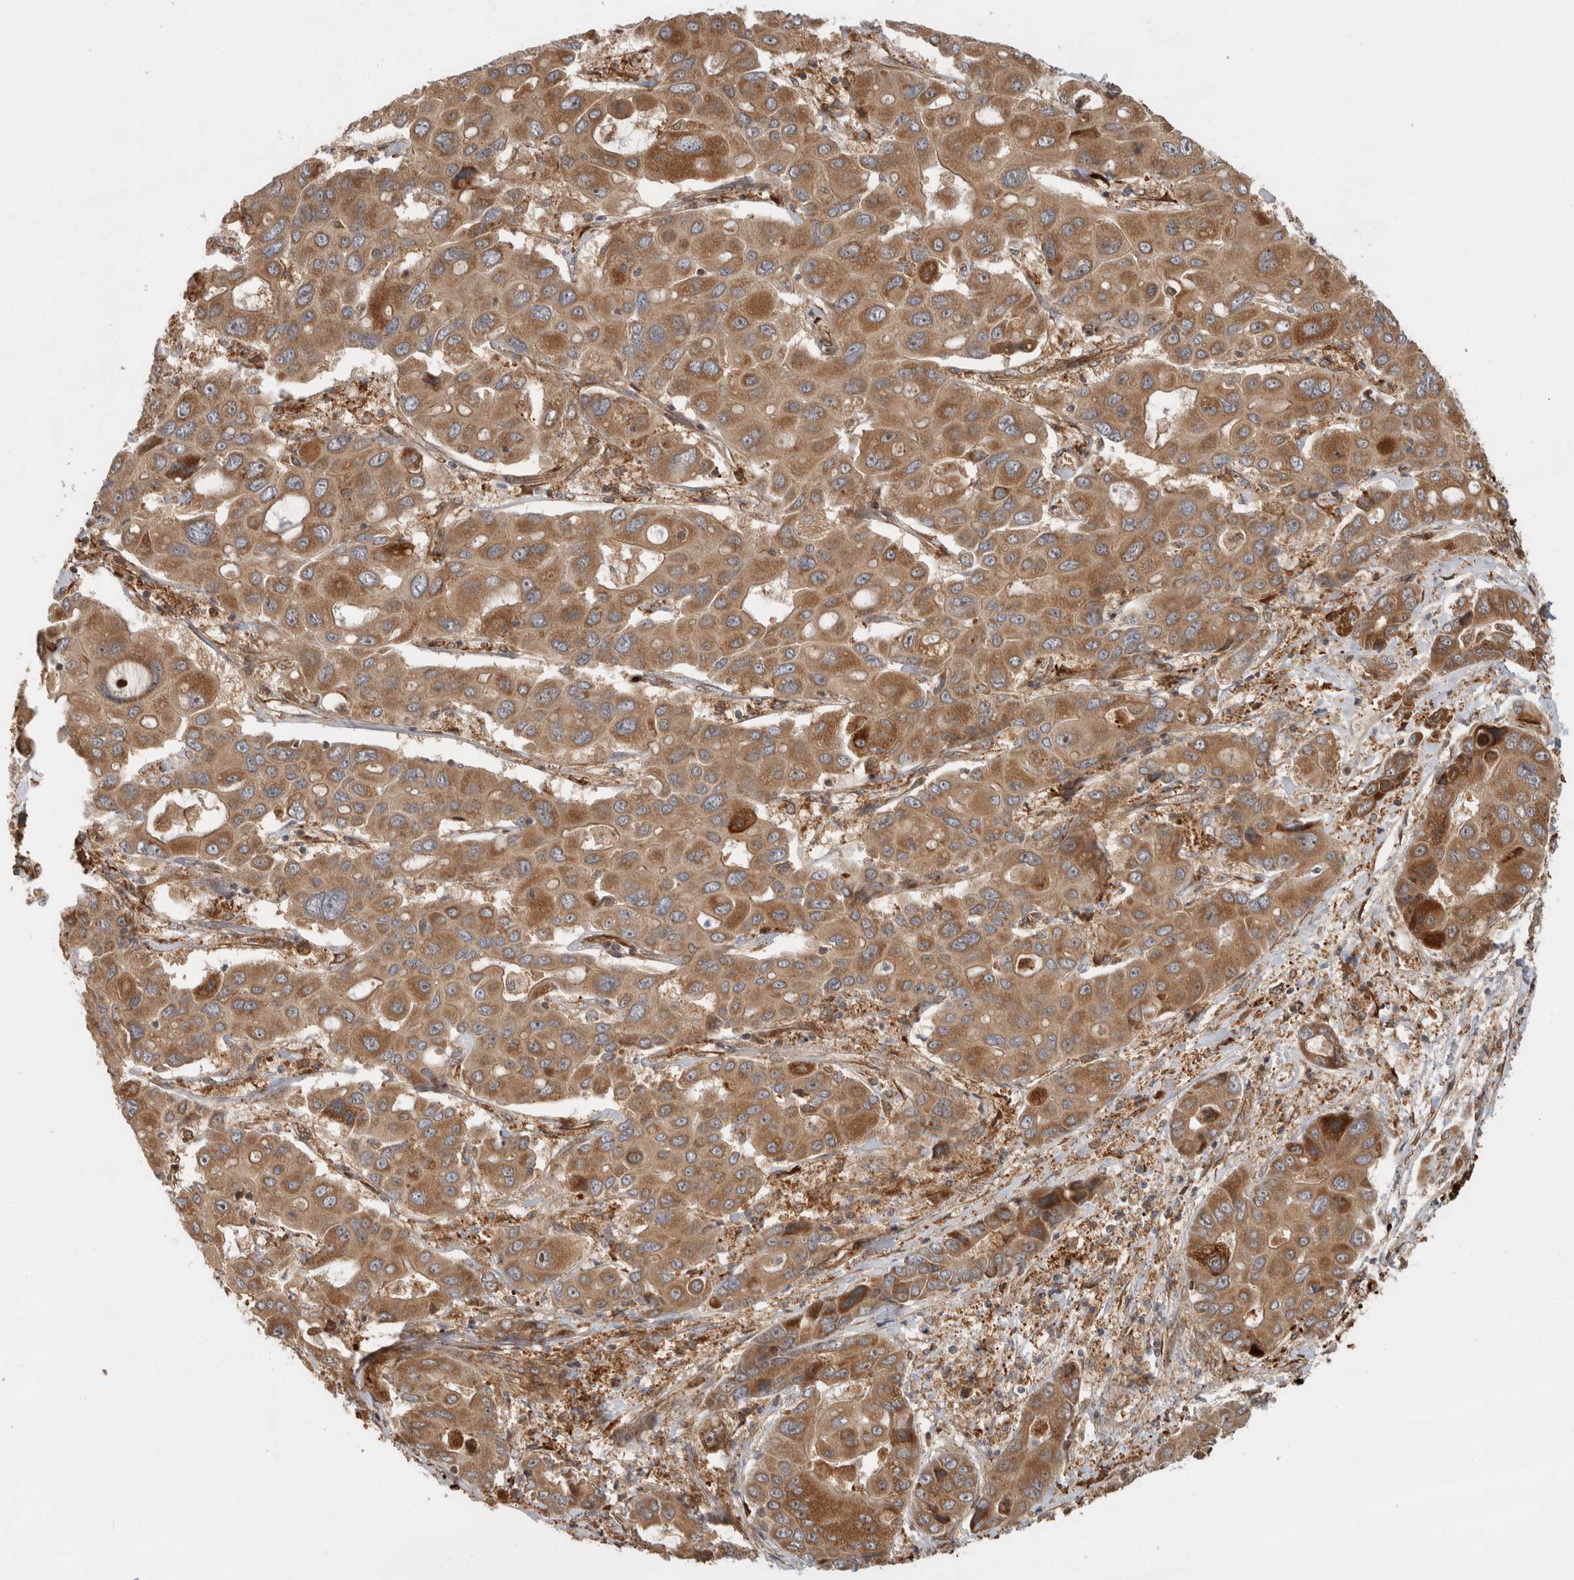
{"staining": {"intensity": "moderate", "quantity": ">75%", "location": "cytoplasmic/membranous"}, "tissue": "liver cancer", "cell_type": "Tumor cells", "image_type": "cancer", "snomed": [{"axis": "morphology", "description": "Cholangiocarcinoma"}, {"axis": "topography", "description": "Liver"}], "caption": "Liver cholangiocarcinoma stained with a protein marker exhibits moderate staining in tumor cells.", "gene": "TUBD1", "patient": {"sex": "male", "age": 67}}